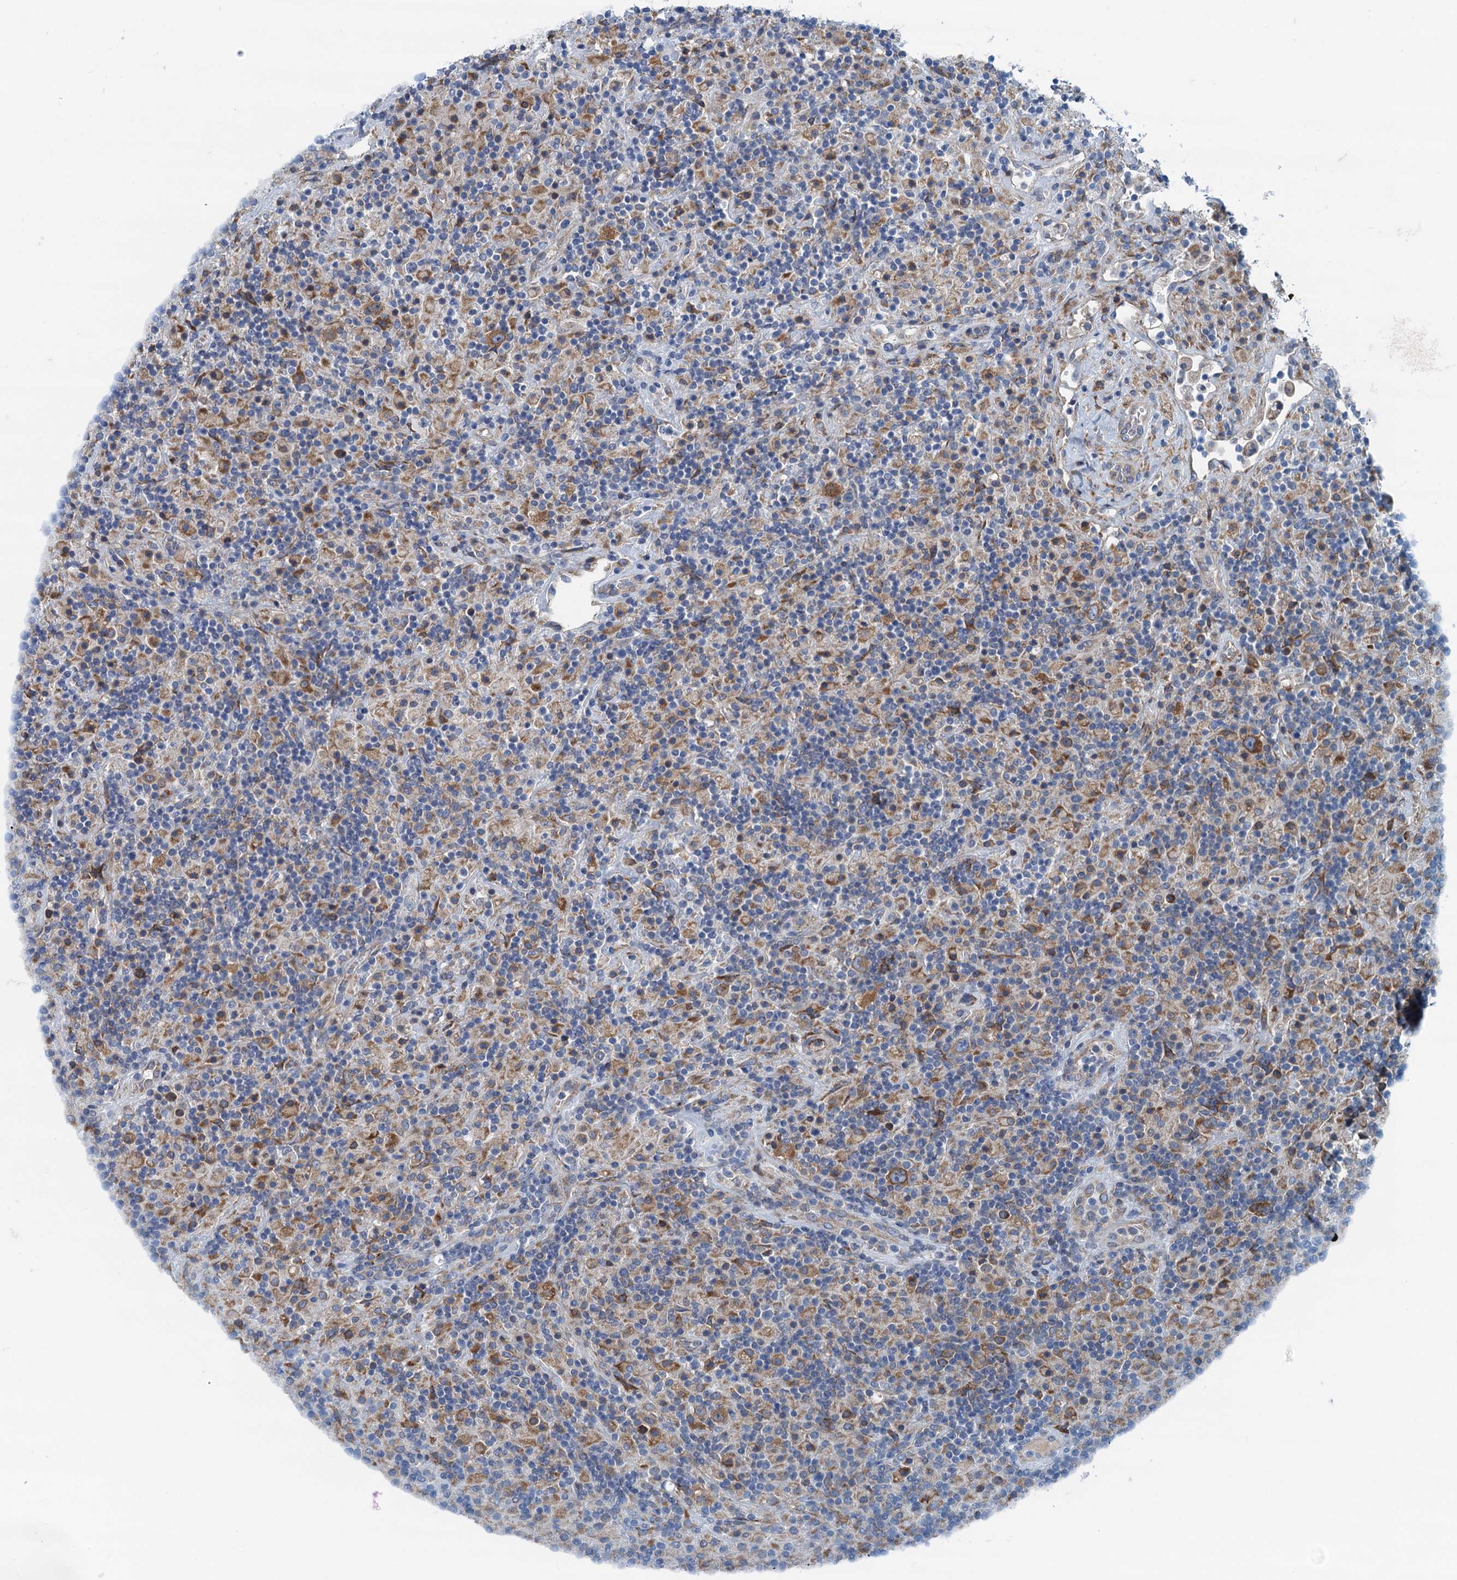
{"staining": {"intensity": "moderate", "quantity": ">75%", "location": "cytoplasmic/membranous"}, "tissue": "lymphoma", "cell_type": "Tumor cells", "image_type": "cancer", "snomed": [{"axis": "morphology", "description": "Hodgkin's disease, NOS"}, {"axis": "topography", "description": "Lymph node"}], "caption": "Moderate cytoplasmic/membranous positivity for a protein is appreciated in about >75% of tumor cells of lymphoma using IHC.", "gene": "MYDGF", "patient": {"sex": "male", "age": 70}}